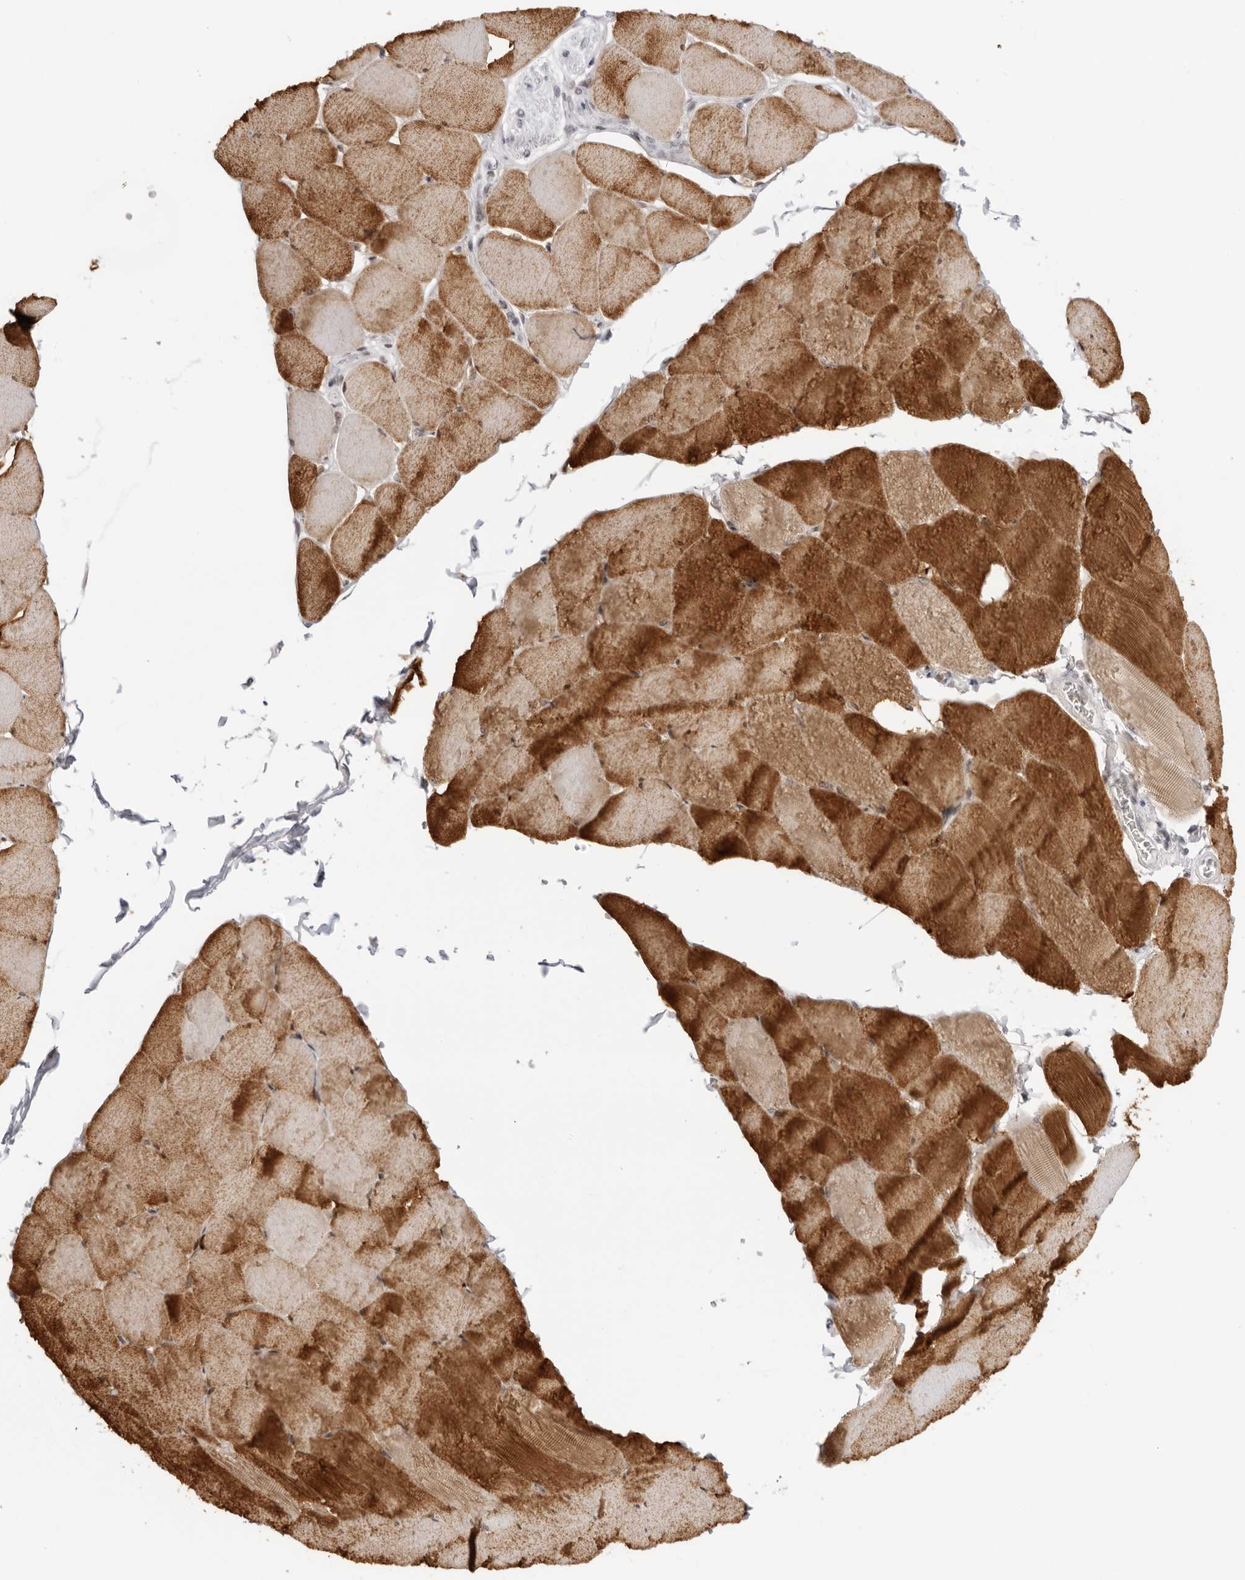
{"staining": {"intensity": "strong", "quantity": "25%-75%", "location": "cytoplasmic/membranous"}, "tissue": "skeletal muscle", "cell_type": "Myocytes", "image_type": "normal", "snomed": [{"axis": "morphology", "description": "Normal tissue, NOS"}, {"axis": "topography", "description": "Skeletal muscle"}], "caption": "IHC photomicrograph of benign skeletal muscle: skeletal muscle stained using immunohistochemistry exhibits high levels of strong protein expression localized specifically in the cytoplasmic/membranous of myocytes, appearing as a cytoplasmic/membranous brown color.", "gene": "RNF146", "patient": {"sex": "male", "age": 62}}